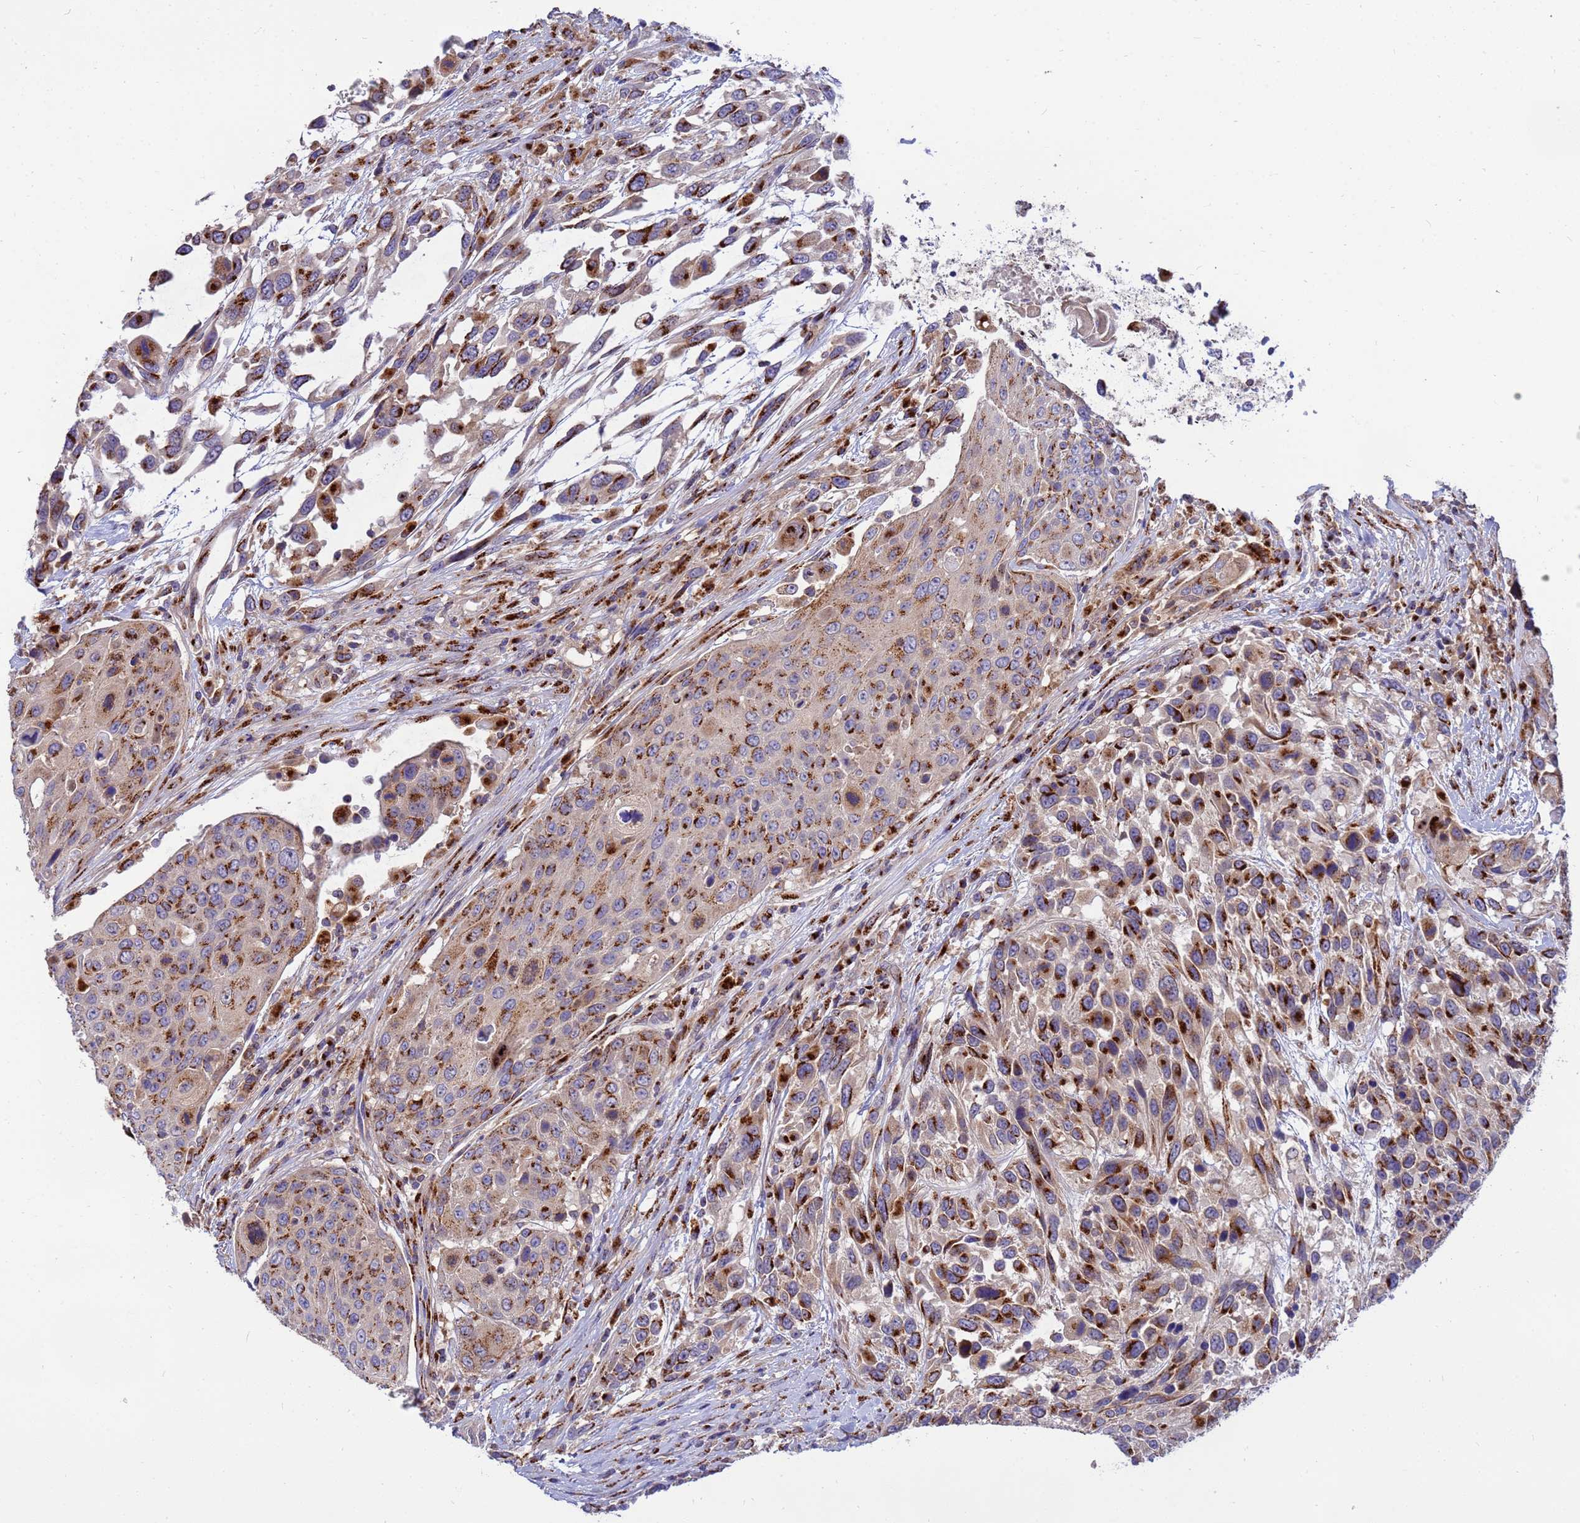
{"staining": {"intensity": "strong", "quantity": ">75%", "location": "cytoplasmic/membranous"}, "tissue": "urothelial cancer", "cell_type": "Tumor cells", "image_type": "cancer", "snomed": [{"axis": "morphology", "description": "Urothelial carcinoma, High grade"}, {"axis": "topography", "description": "Urinary bladder"}], "caption": "This is a photomicrograph of immunohistochemistry (IHC) staining of urothelial cancer, which shows strong expression in the cytoplasmic/membranous of tumor cells.", "gene": "HPS3", "patient": {"sex": "female", "age": 70}}